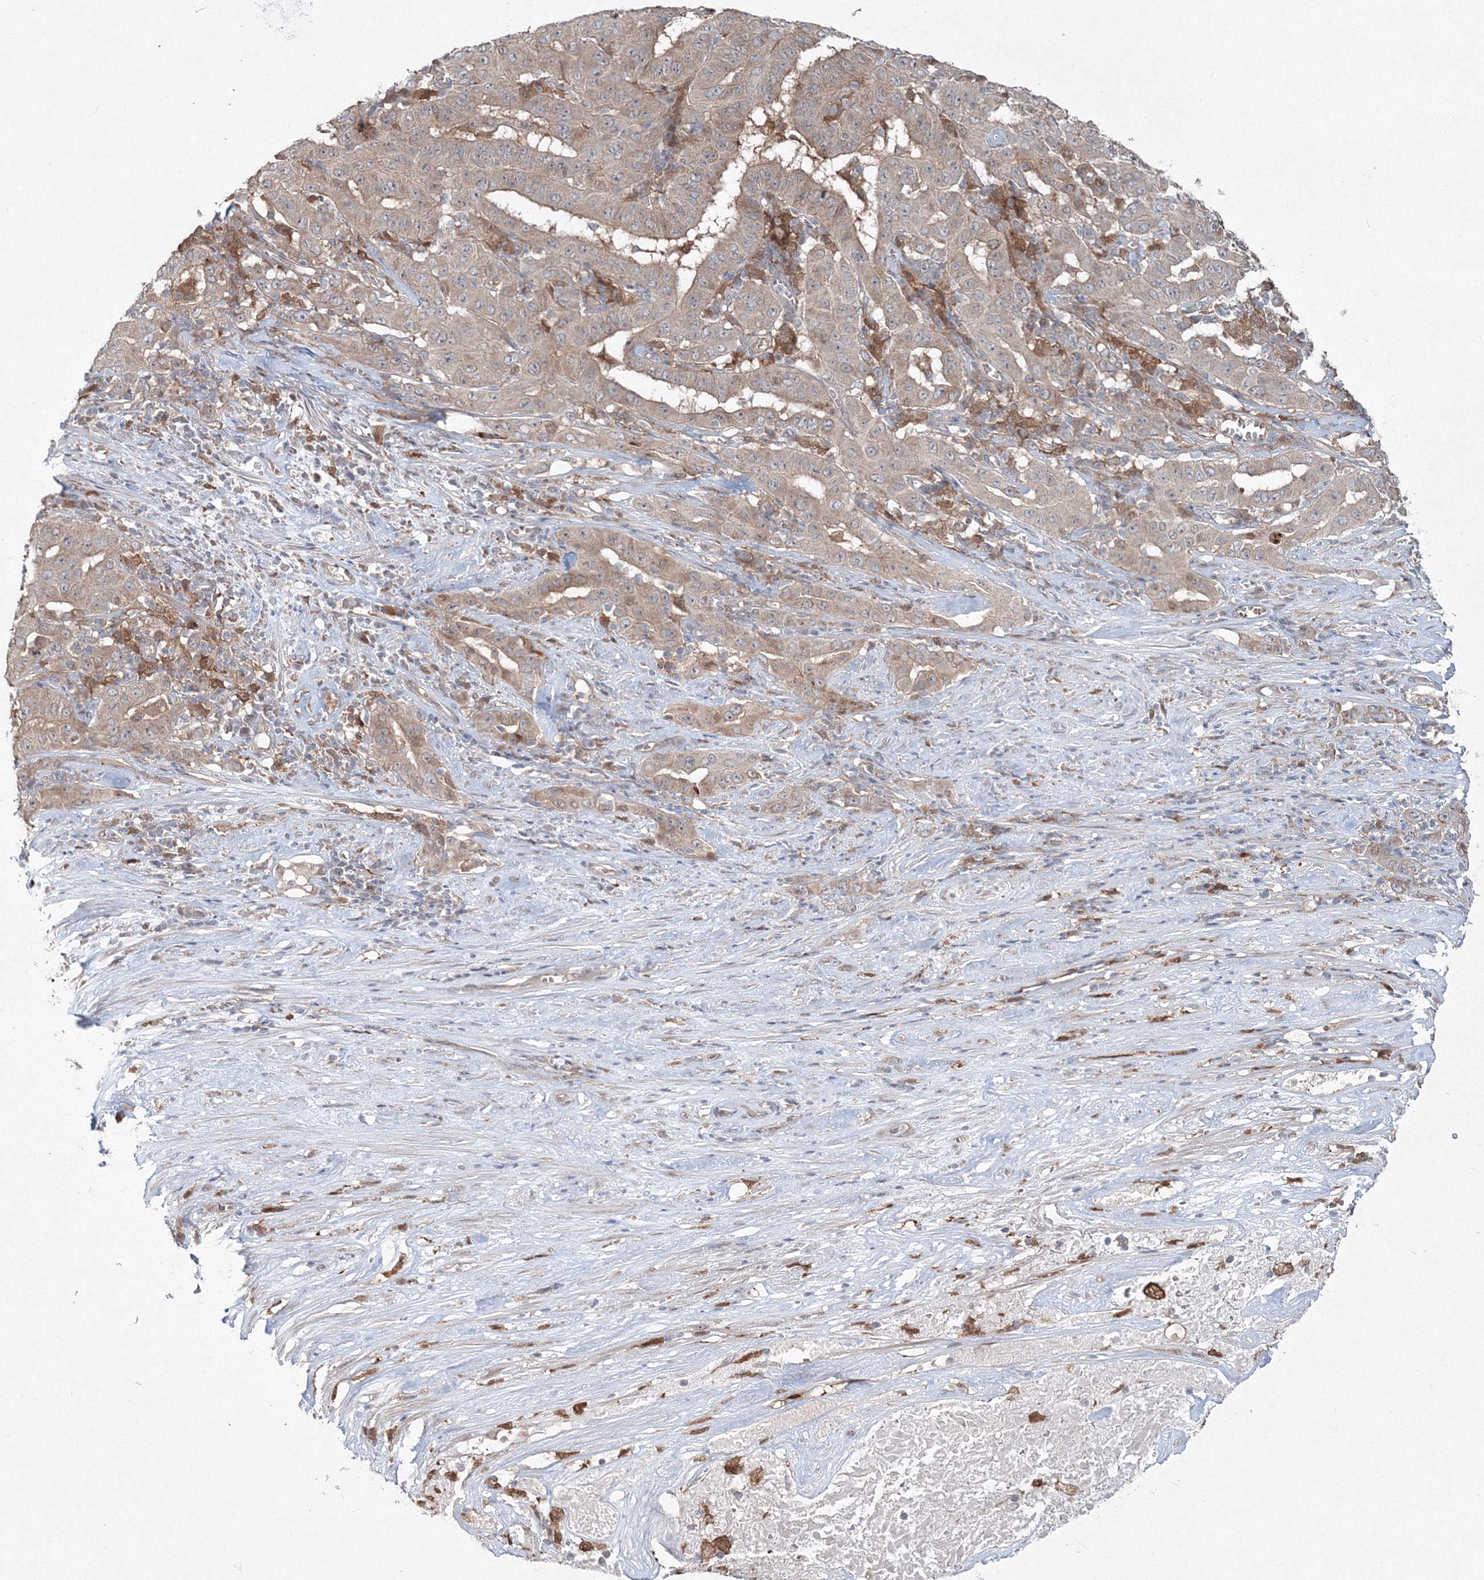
{"staining": {"intensity": "weak", "quantity": ">75%", "location": "cytoplasmic/membranous"}, "tissue": "pancreatic cancer", "cell_type": "Tumor cells", "image_type": "cancer", "snomed": [{"axis": "morphology", "description": "Adenocarcinoma, NOS"}, {"axis": "topography", "description": "Pancreas"}], "caption": "A brown stain shows weak cytoplasmic/membranous expression of a protein in pancreatic adenocarcinoma tumor cells.", "gene": "MKRN2", "patient": {"sex": "male", "age": 63}}